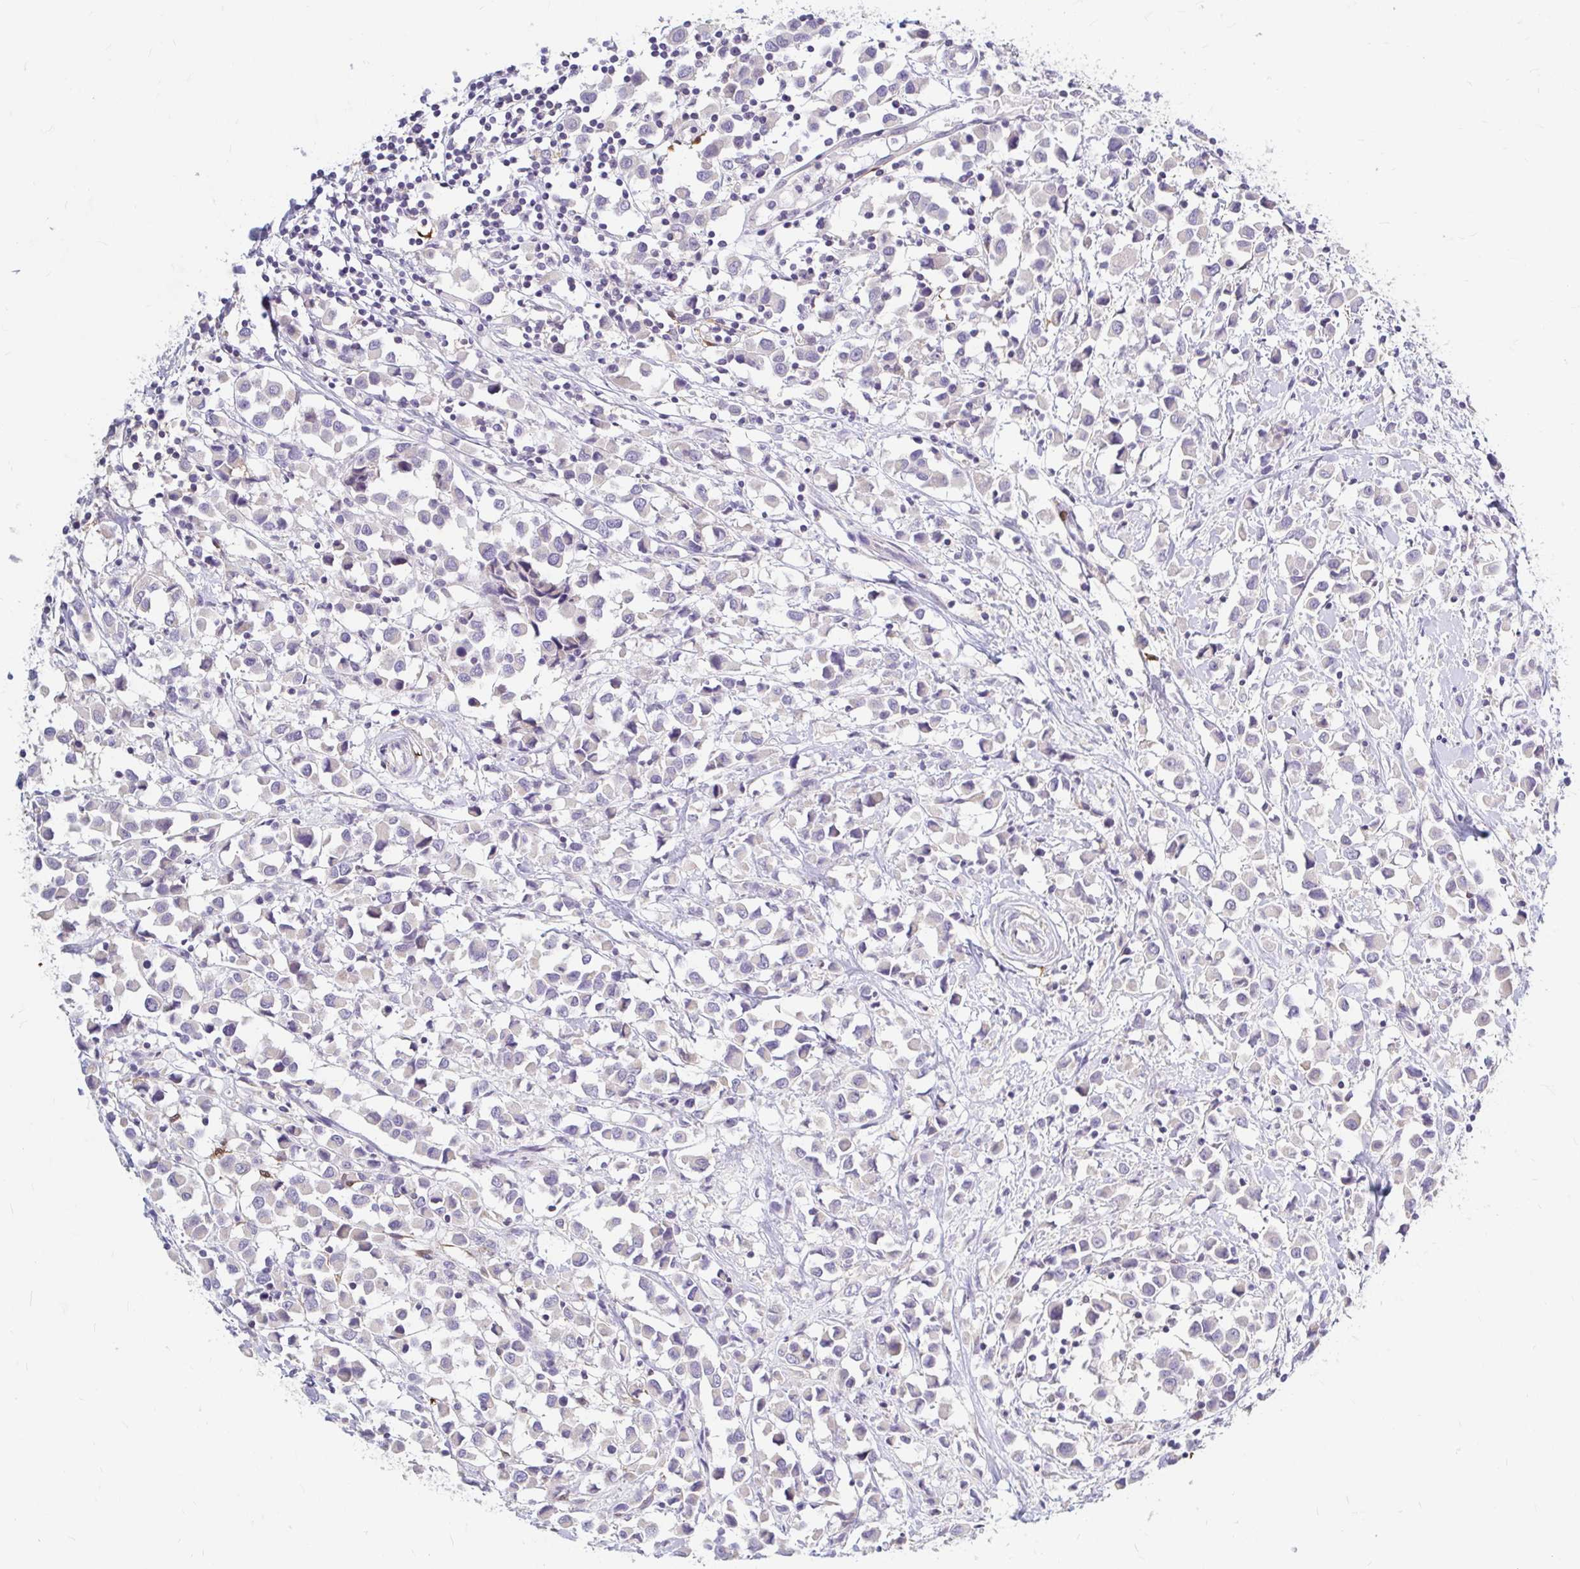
{"staining": {"intensity": "negative", "quantity": "none", "location": "none"}, "tissue": "breast cancer", "cell_type": "Tumor cells", "image_type": "cancer", "snomed": [{"axis": "morphology", "description": "Duct carcinoma"}, {"axis": "topography", "description": "Breast"}], "caption": "Immunohistochemistry photomicrograph of human breast infiltrating ductal carcinoma stained for a protein (brown), which shows no positivity in tumor cells. (Brightfield microscopy of DAB immunohistochemistry (IHC) at high magnification).", "gene": "ADH1A", "patient": {"sex": "female", "age": 61}}